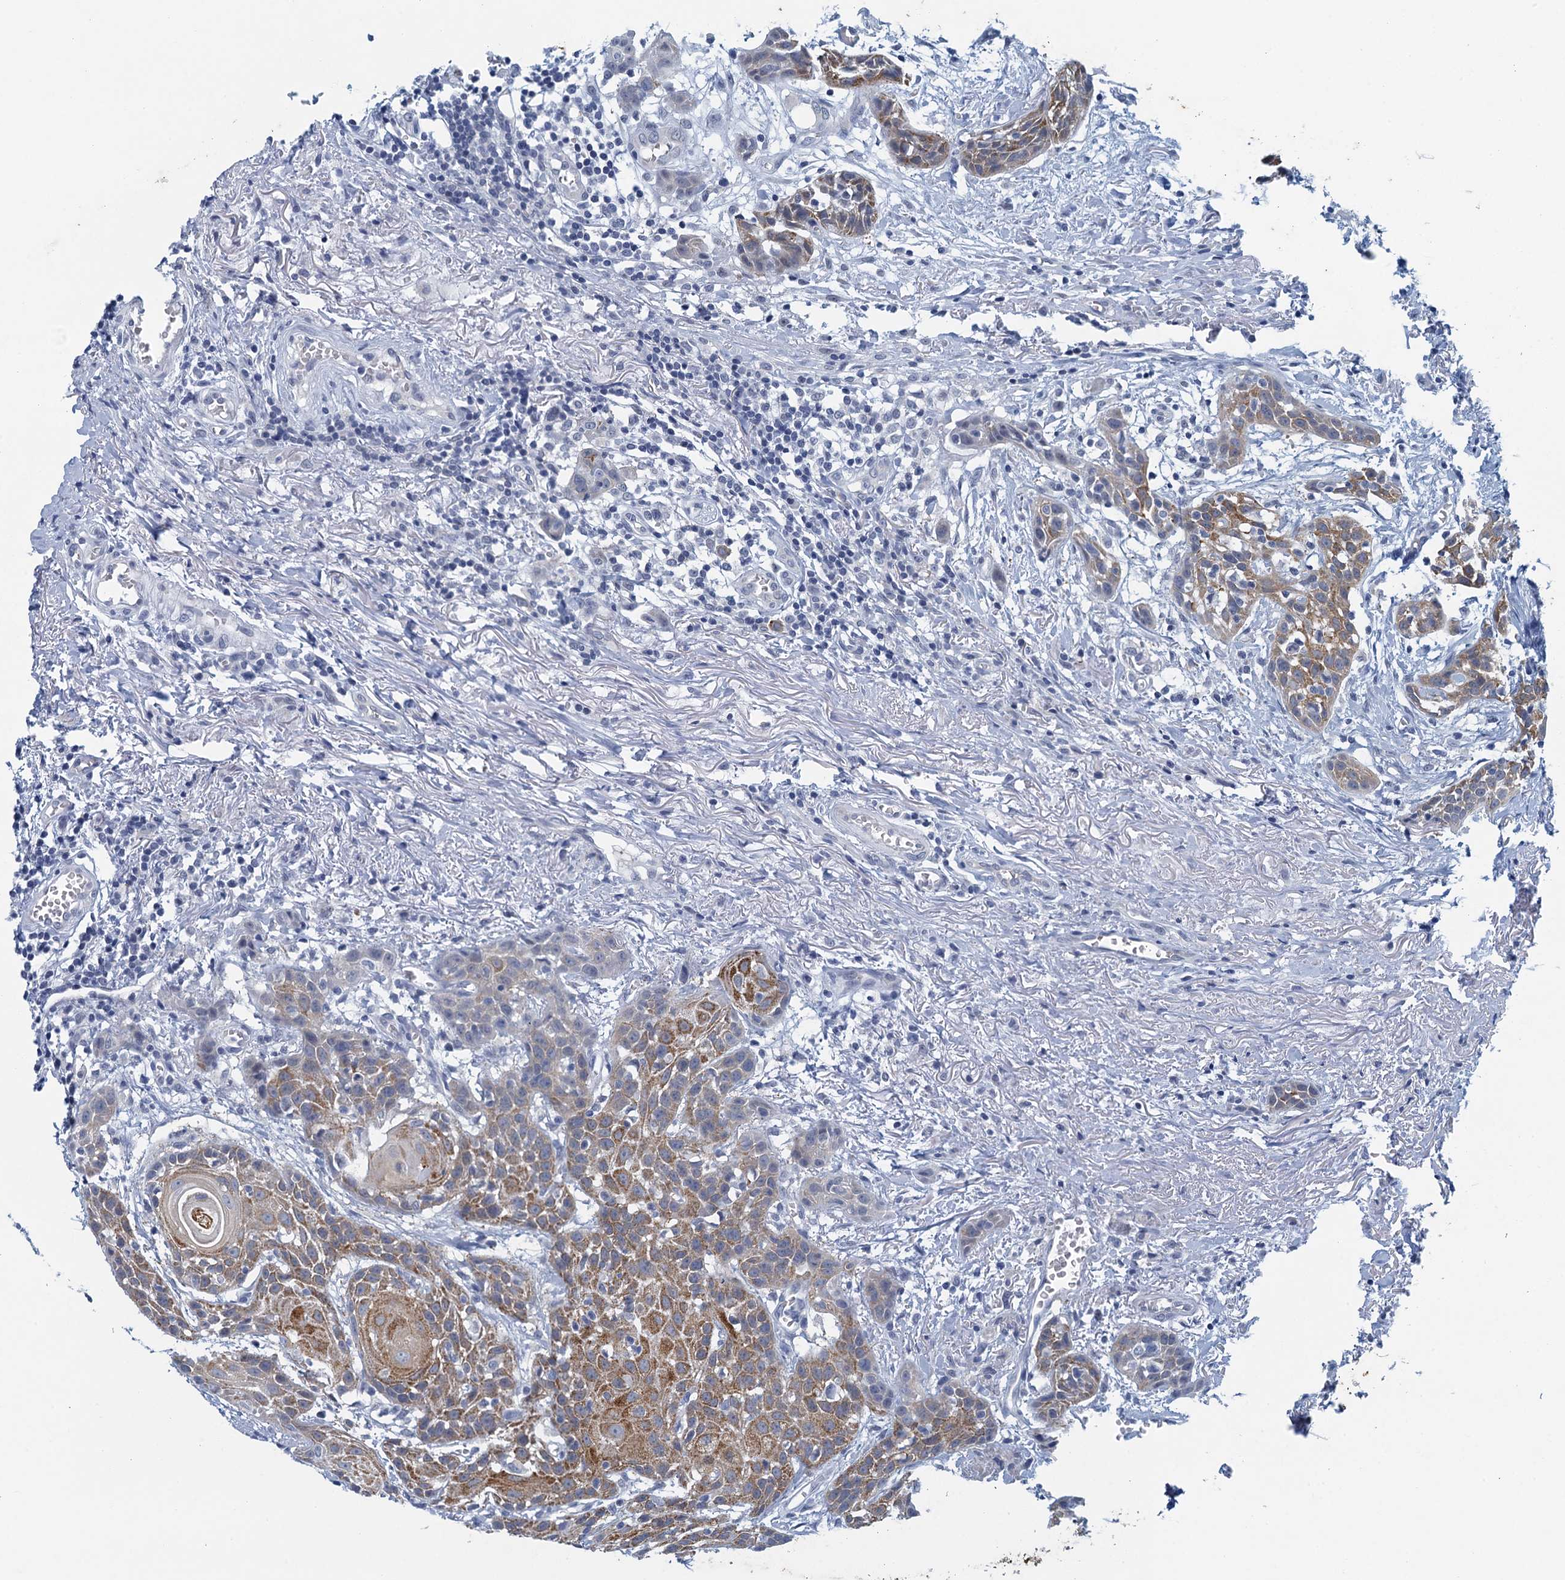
{"staining": {"intensity": "moderate", "quantity": ">75%", "location": "cytoplasmic/membranous"}, "tissue": "head and neck cancer", "cell_type": "Tumor cells", "image_type": "cancer", "snomed": [{"axis": "morphology", "description": "Squamous cell carcinoma, NOS"}, {"axis": "topography", "description": "Oral tissue"}, {"axis": "topography", "description": "Head-Neck"}], "caption": "The micrograph displays a brown stain indicating the presence of a protein in the cytoplasmic/membranous of tumor cells in head and neck squamous cell carcinoma.", "gene": "ENSG00000131152", "patient": {"sex": "female", "age": 50}}